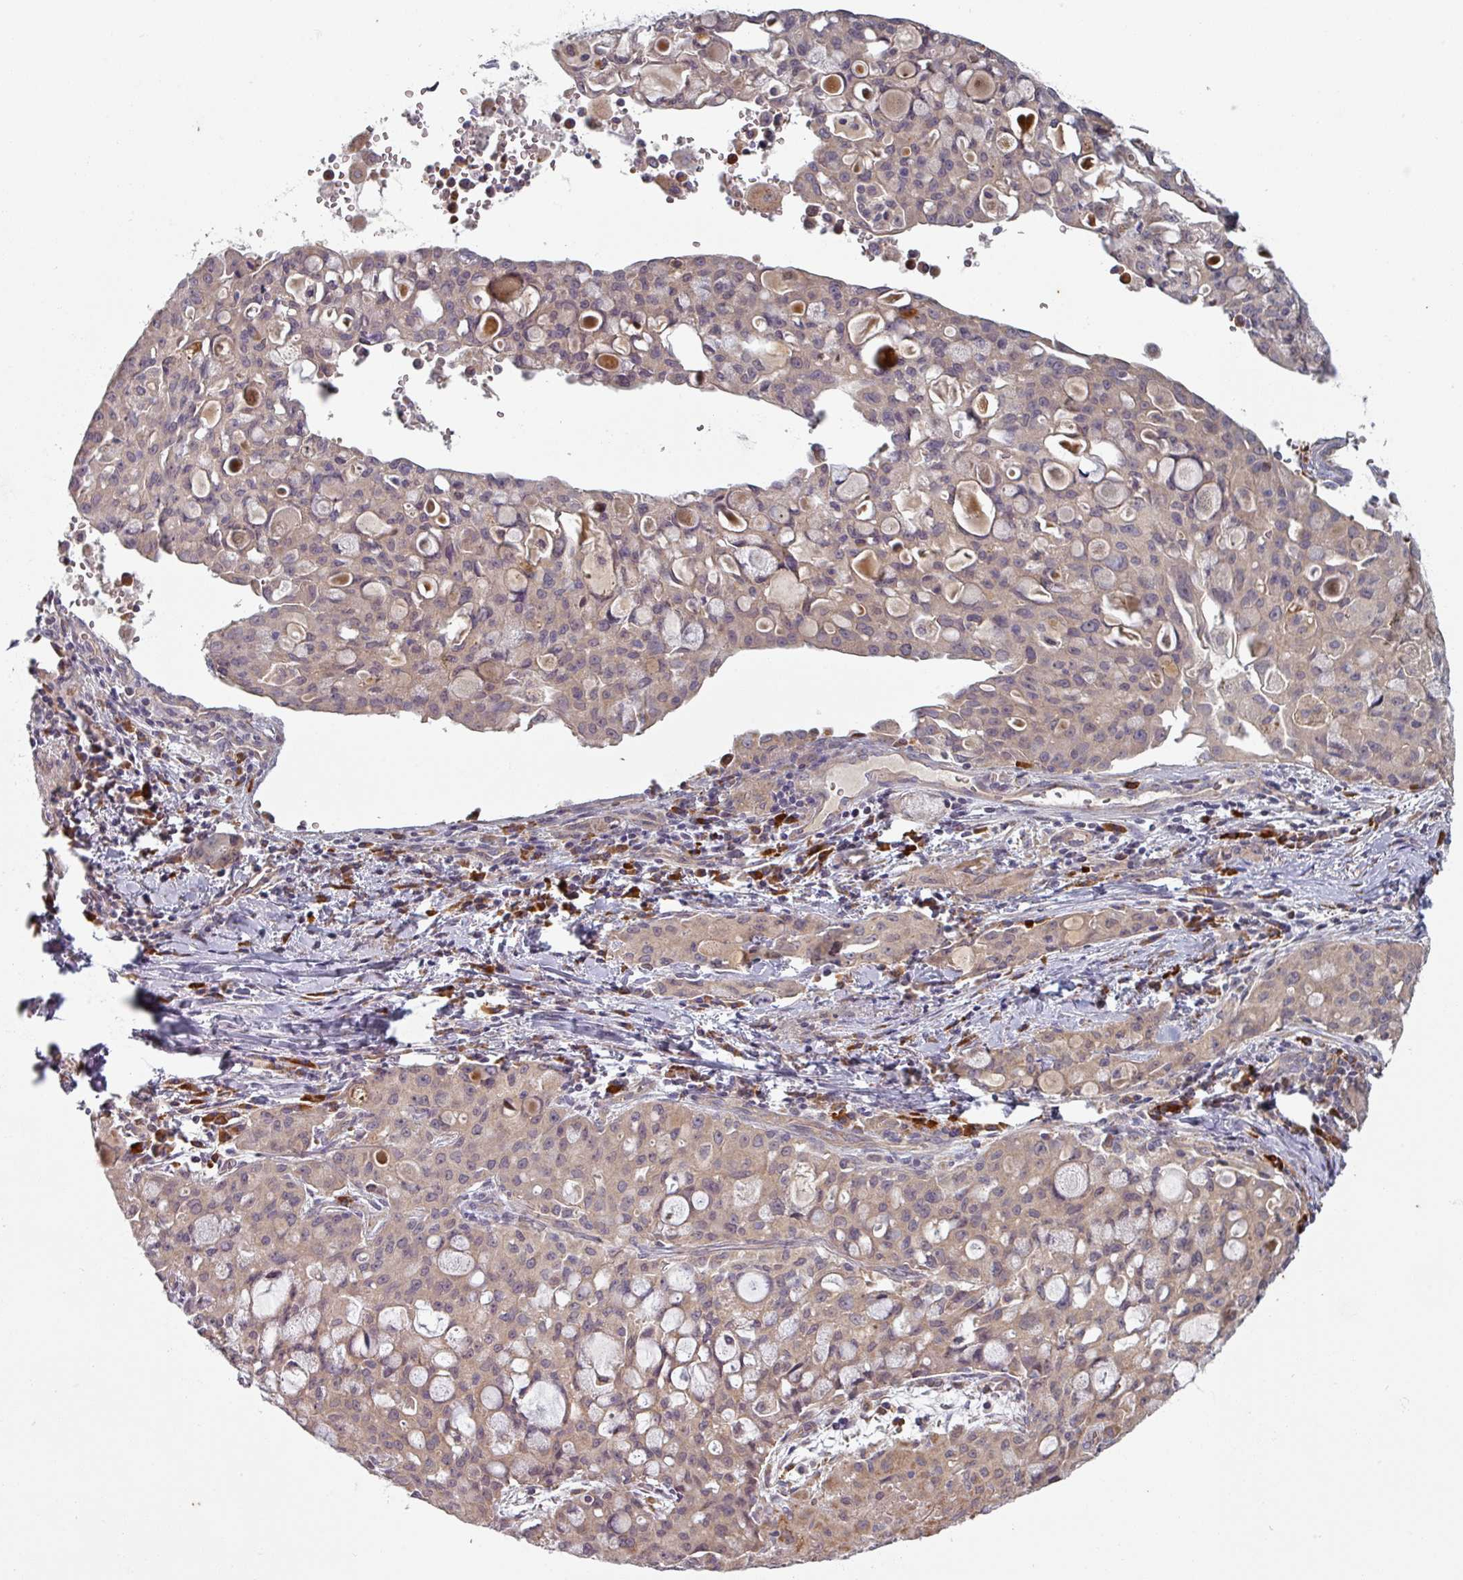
{"staining": {"intensity": "weak", "quantity": "25%-75%", "location": "cytoplasmic/membranous"}, "tissue": "lung cancer", "cell_type": "Tumor cells", "image_type": "cancer", "snomed": [{"axis": "morphology", "description": "Adenocarcinoma, NOS"}, {"axis": "topography", "description": "Lung"}], "caption": "Lung cancer (adenocarcinoma) stained with immunohistochemistry (IHC) exhibits weak cytoplasmic/membranous staining in about 25%-75% of tumor cells.", "gene": "PLEKHJ1", "patient": {"sex": "female", "age": 44}}